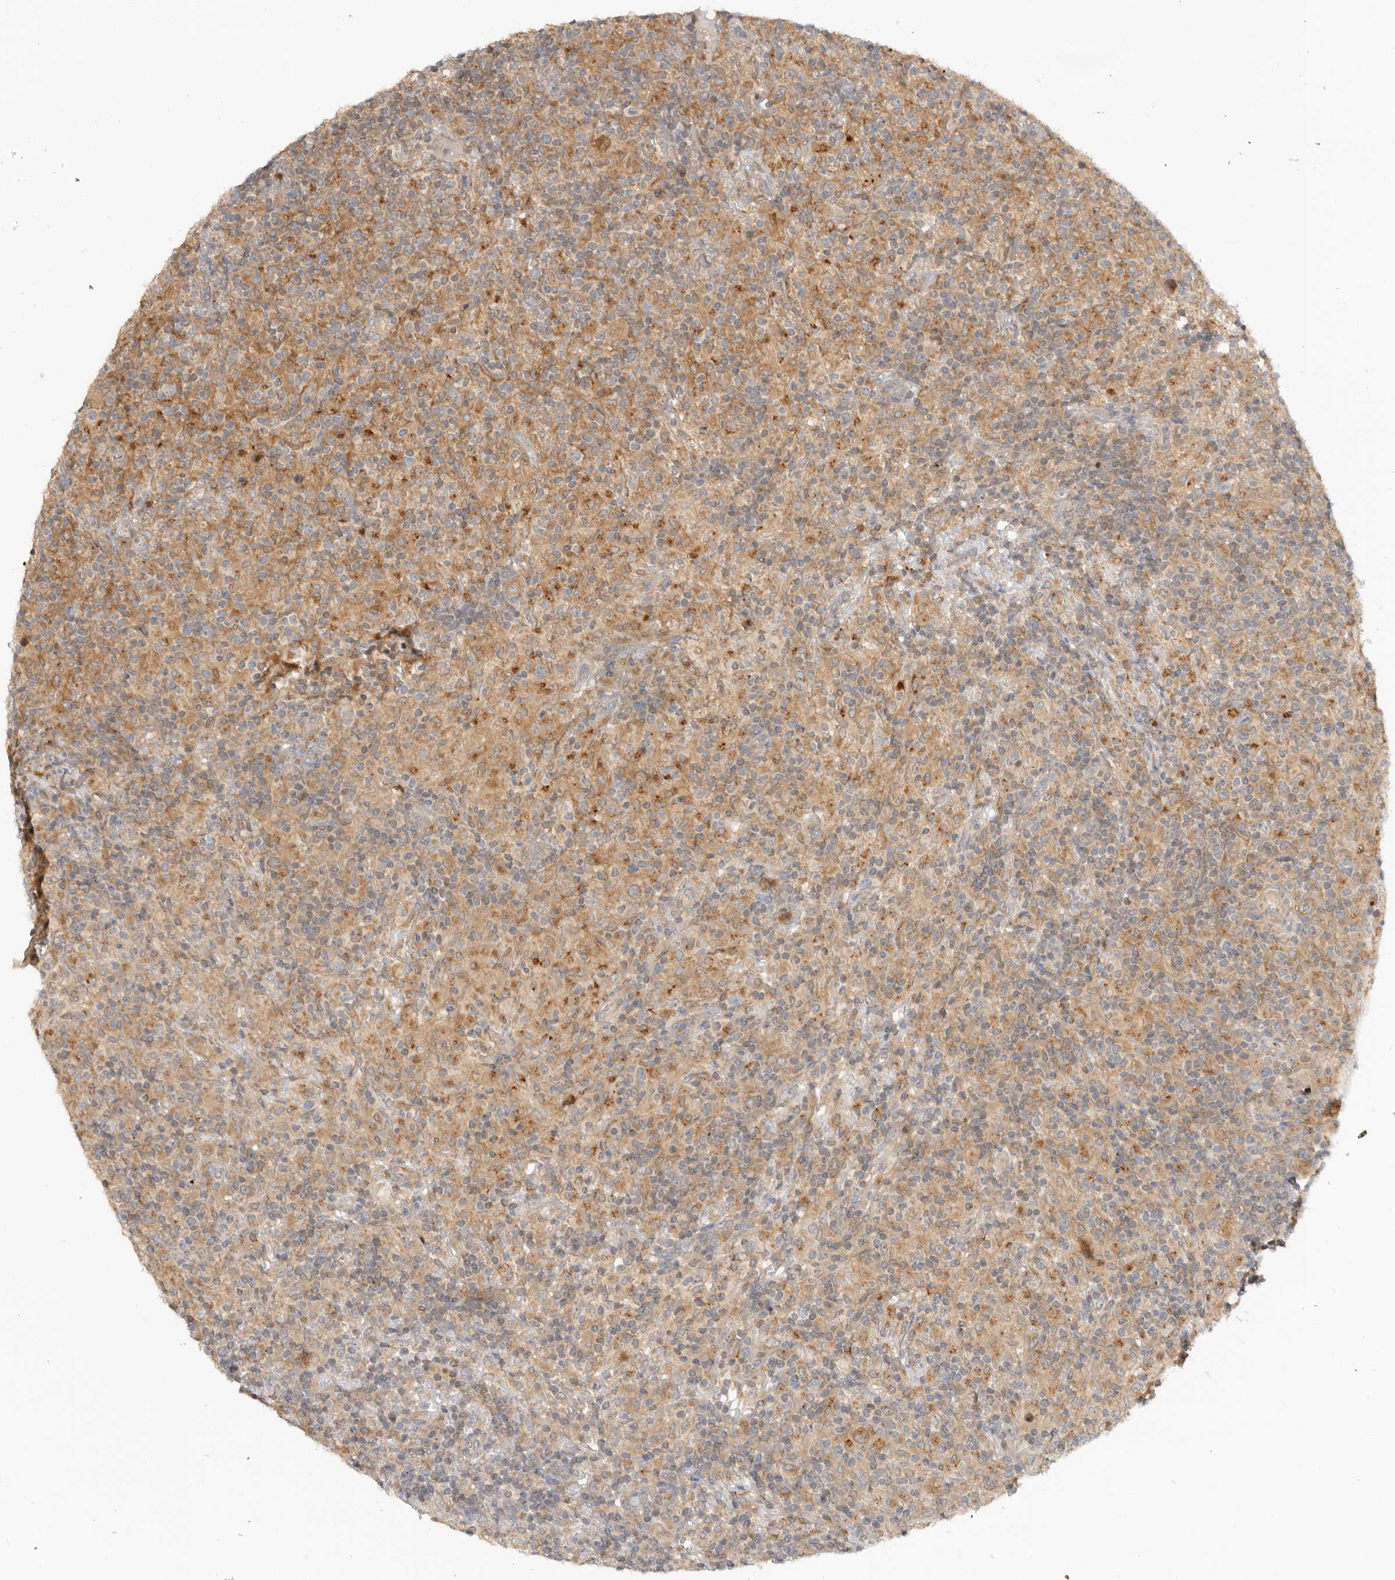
{"staining": {"intensity": "weak", "quantity": ">75%", "location": "cytoplasmic/membranous"}, "tissue": "lymphoma", "cell_type": "Tumor cells", "image_type": "cancer", "snomed": [{"axis": "morphology", "description": "Hodgkin's disease, NOS"}, {"axis": "topography", "description": "Lymph node"}], "caption": "Hodgkin's disease stained with a brown dye demonstrates weak cytoplasmic/membranous positive staining in approximately >75% of tumor cells.", "gene": "GNE", "patient": {"sex": "male", "age": 70}}